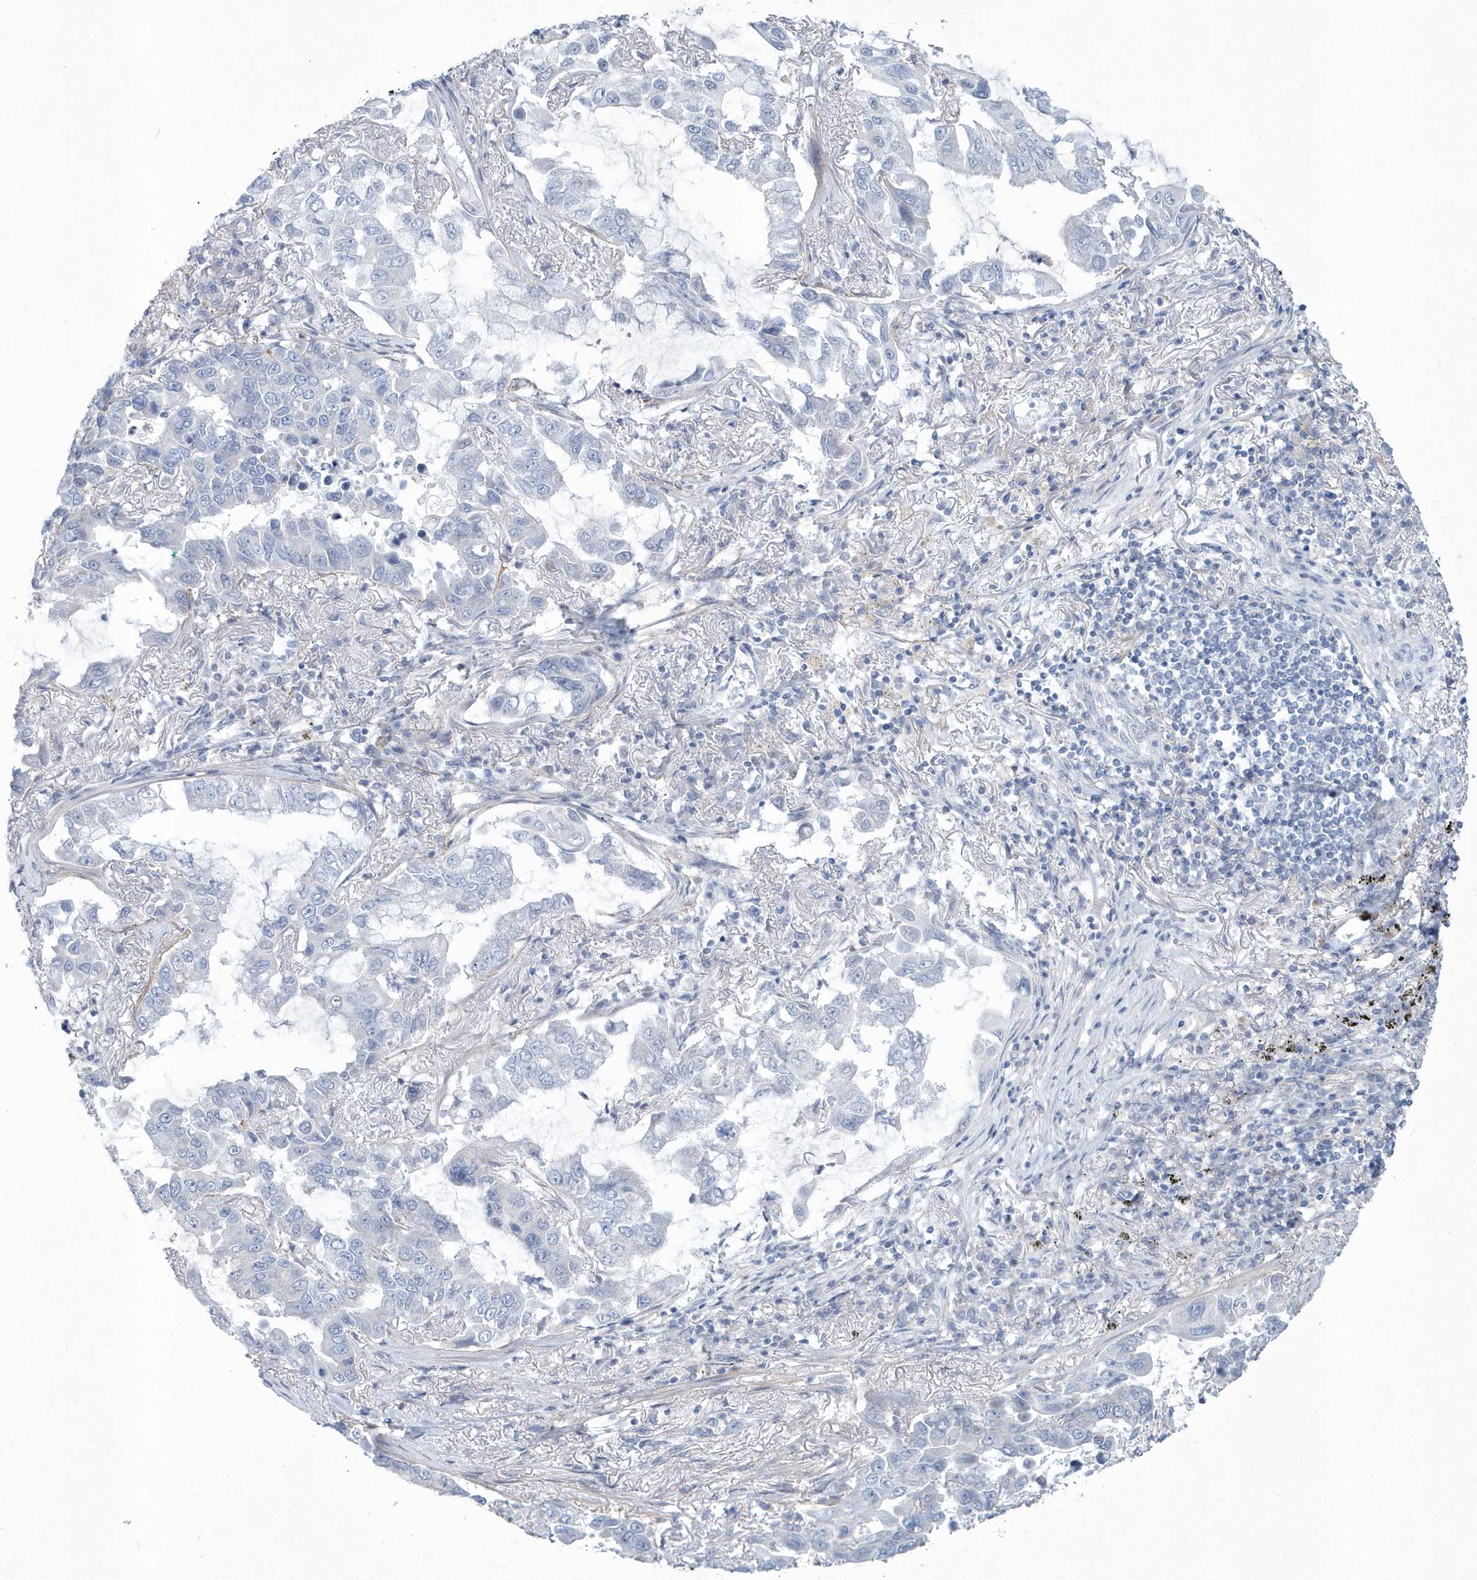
{"staining": {"intensity": "negative", "quantity": "none", "location": "none"}, "tissue": "lung cancer", "cell_type": "Tumor cells", "image_type": "cancer", "snomed": [{"axis": "morphology", "description": "Adenocarcinoma, NOS"}, {"axis": "topography", "description": "Lung"}], "caption": "Lung cancer (adenocarcinoma) was stained to show a protein in brown. There is no significant positivity in tumor cells. (DAB IHC with hematoxylin counter stain).", "gene": "SPATA18", "patient": {"sex": "male", "age": 64}}